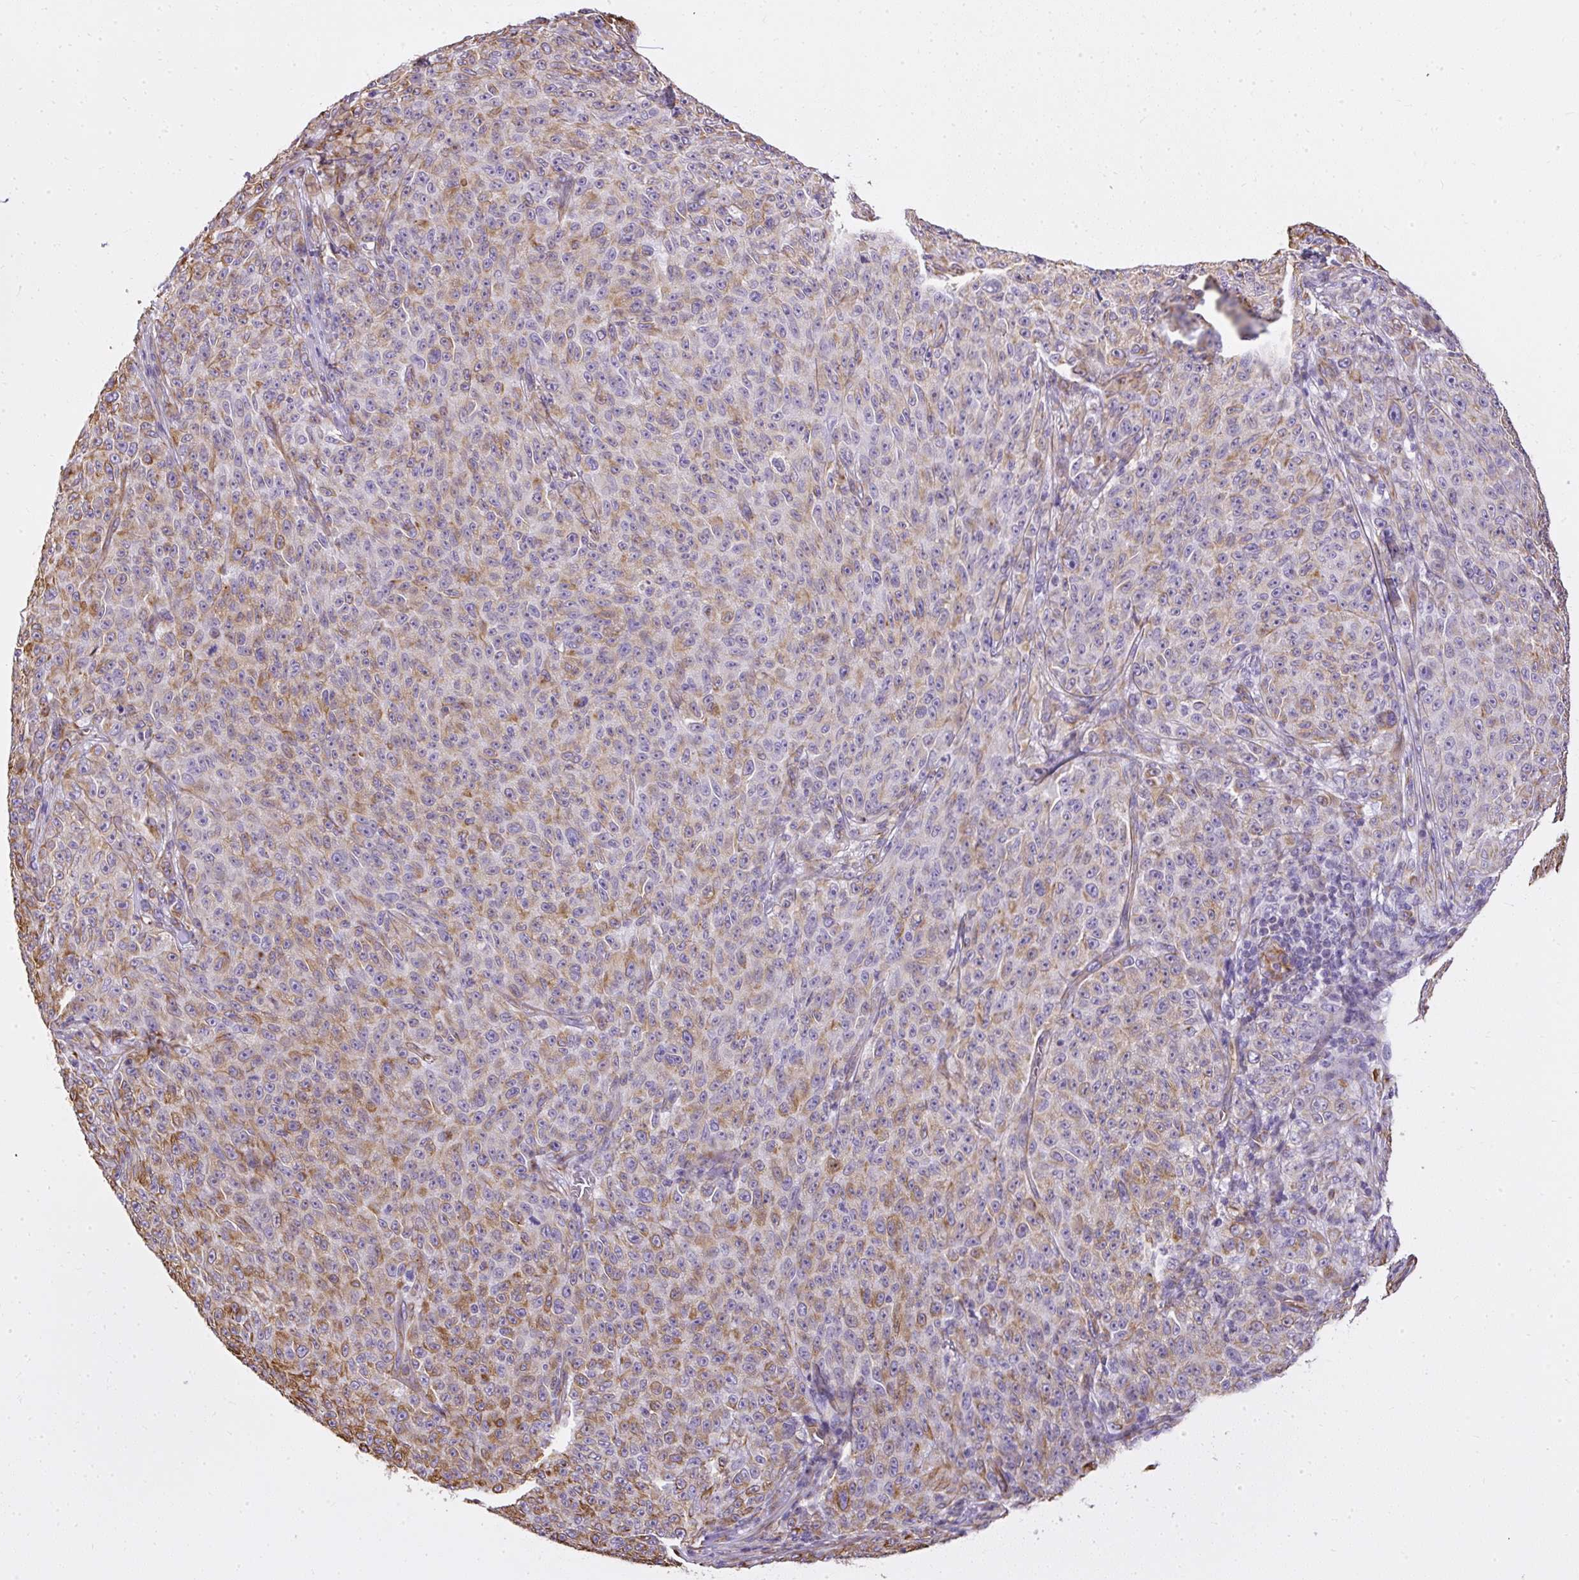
{"staining": {"intensity": "moderate", "quantity": "25%-75%", "location": "cytoplasmic/membranous"}, "tissue": "melanoma", "cell_type": "Tumor cells", "image_type": "cancer", "snomed": [{"axis": "morphology", "description": "Malignant melanoma, NOS"}, {"axis": "topography", "description": "Skin"}], "caption": "Human malignant melanoma stained with a brown dye demonstrates moderate cytoplasmic/membranous positive positivity in approximately 25%-75% of tumor cells.", "gene": "PLS1", "patient": {"sex": "female", "age": 82}}